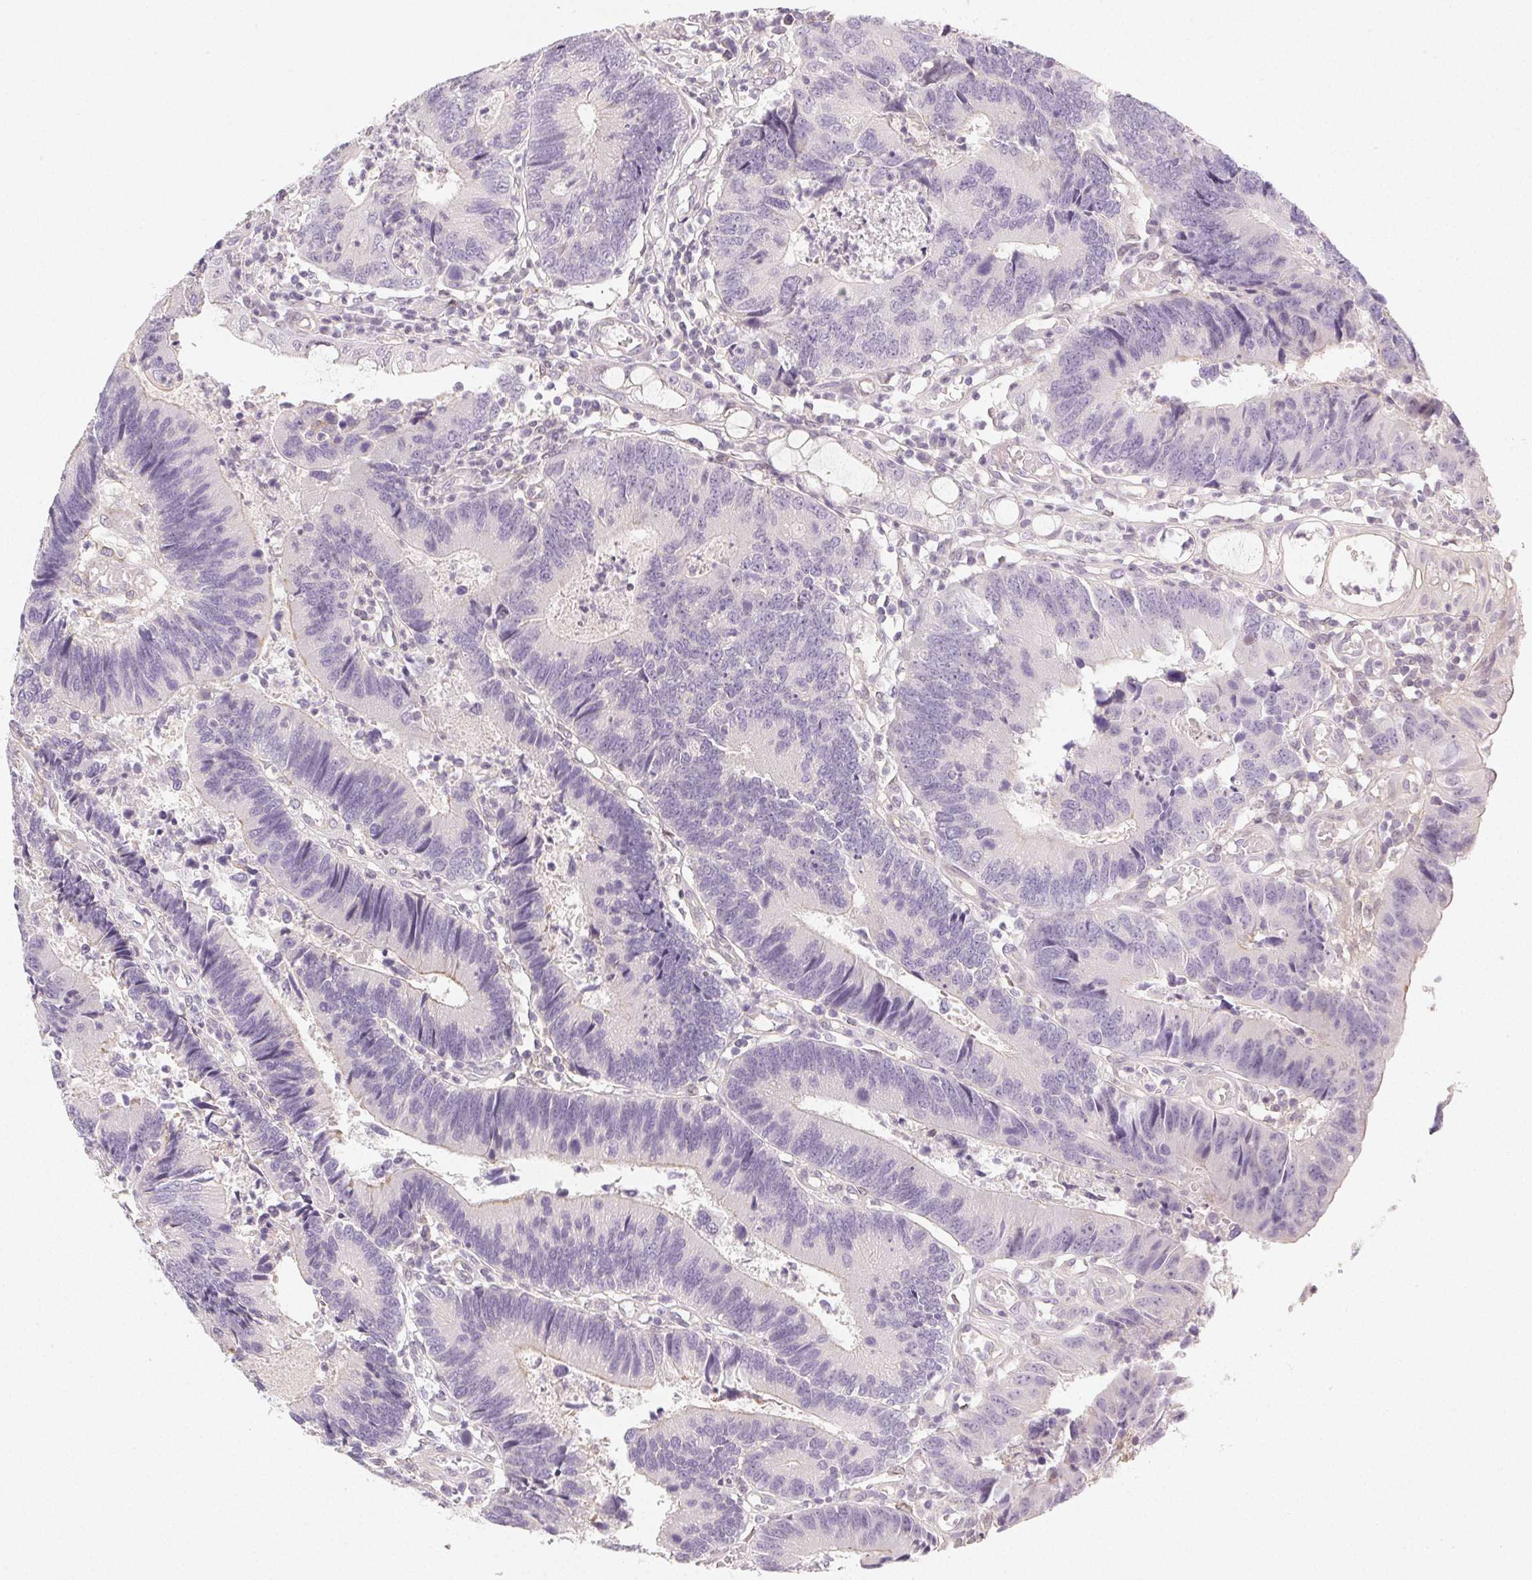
{"staining": {"intensity": "negative", "quantity": "none", "location": "none"}, "tissue": "colorectal cancer", "cell_type": "Tumor cells", "image_type": "cancer", "snomed": [{"axis": "morphology", "description": "Adenocarcinoma, NOS"}, {"axis": "topography", "description": "Colon"}], "caption": "Tumor cells are negative for brown protein staining in adenocarcinoma (colorectal). Brightfield microscopy of immunohistochemistry stained with DAB (3,3'-diaminobenzidine) (brown) and hematoxylin (blue), captured at high magnification.", "gene": "LRRC23", "patient": {"sex": "female", "age": 67}}